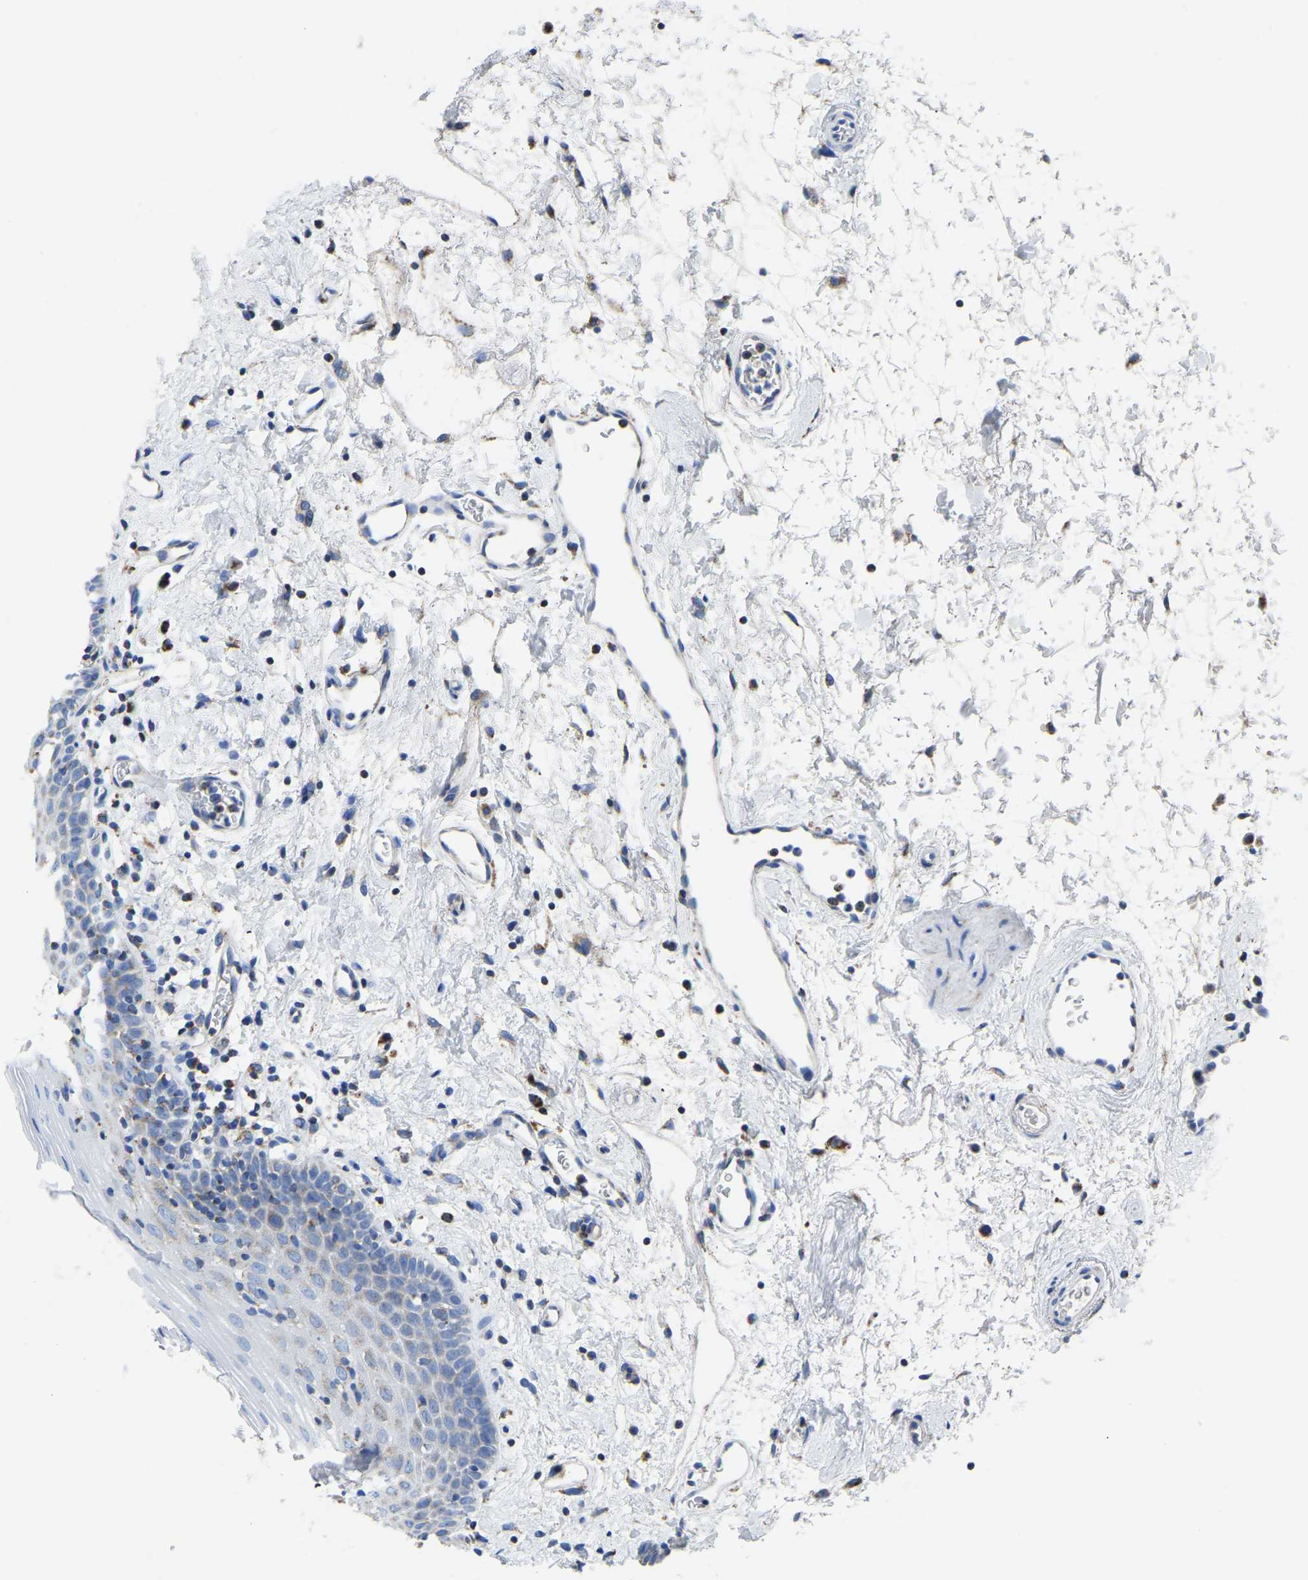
{"staining": {"intensity": "negative", "quantity": "none", "location": "none"}, "tissue": "oral mucosa", "cell_type": "Squamous epithelial cells", "image_type": "normal", "snomed": [{"axis": "morphology", "description": "Normal tissue, NOS"}, {"axis": "topography", "description": "Oral tissue"}], "caption": "The immunohistochemistry micrograph has no significant positivity in squamous epithelial cells of oral mucosa. (Immunohistochemistry, brightfield microscopy, high magnification).", "gene": "ETFA", "patient": {"sex": "male", "age": 66}}